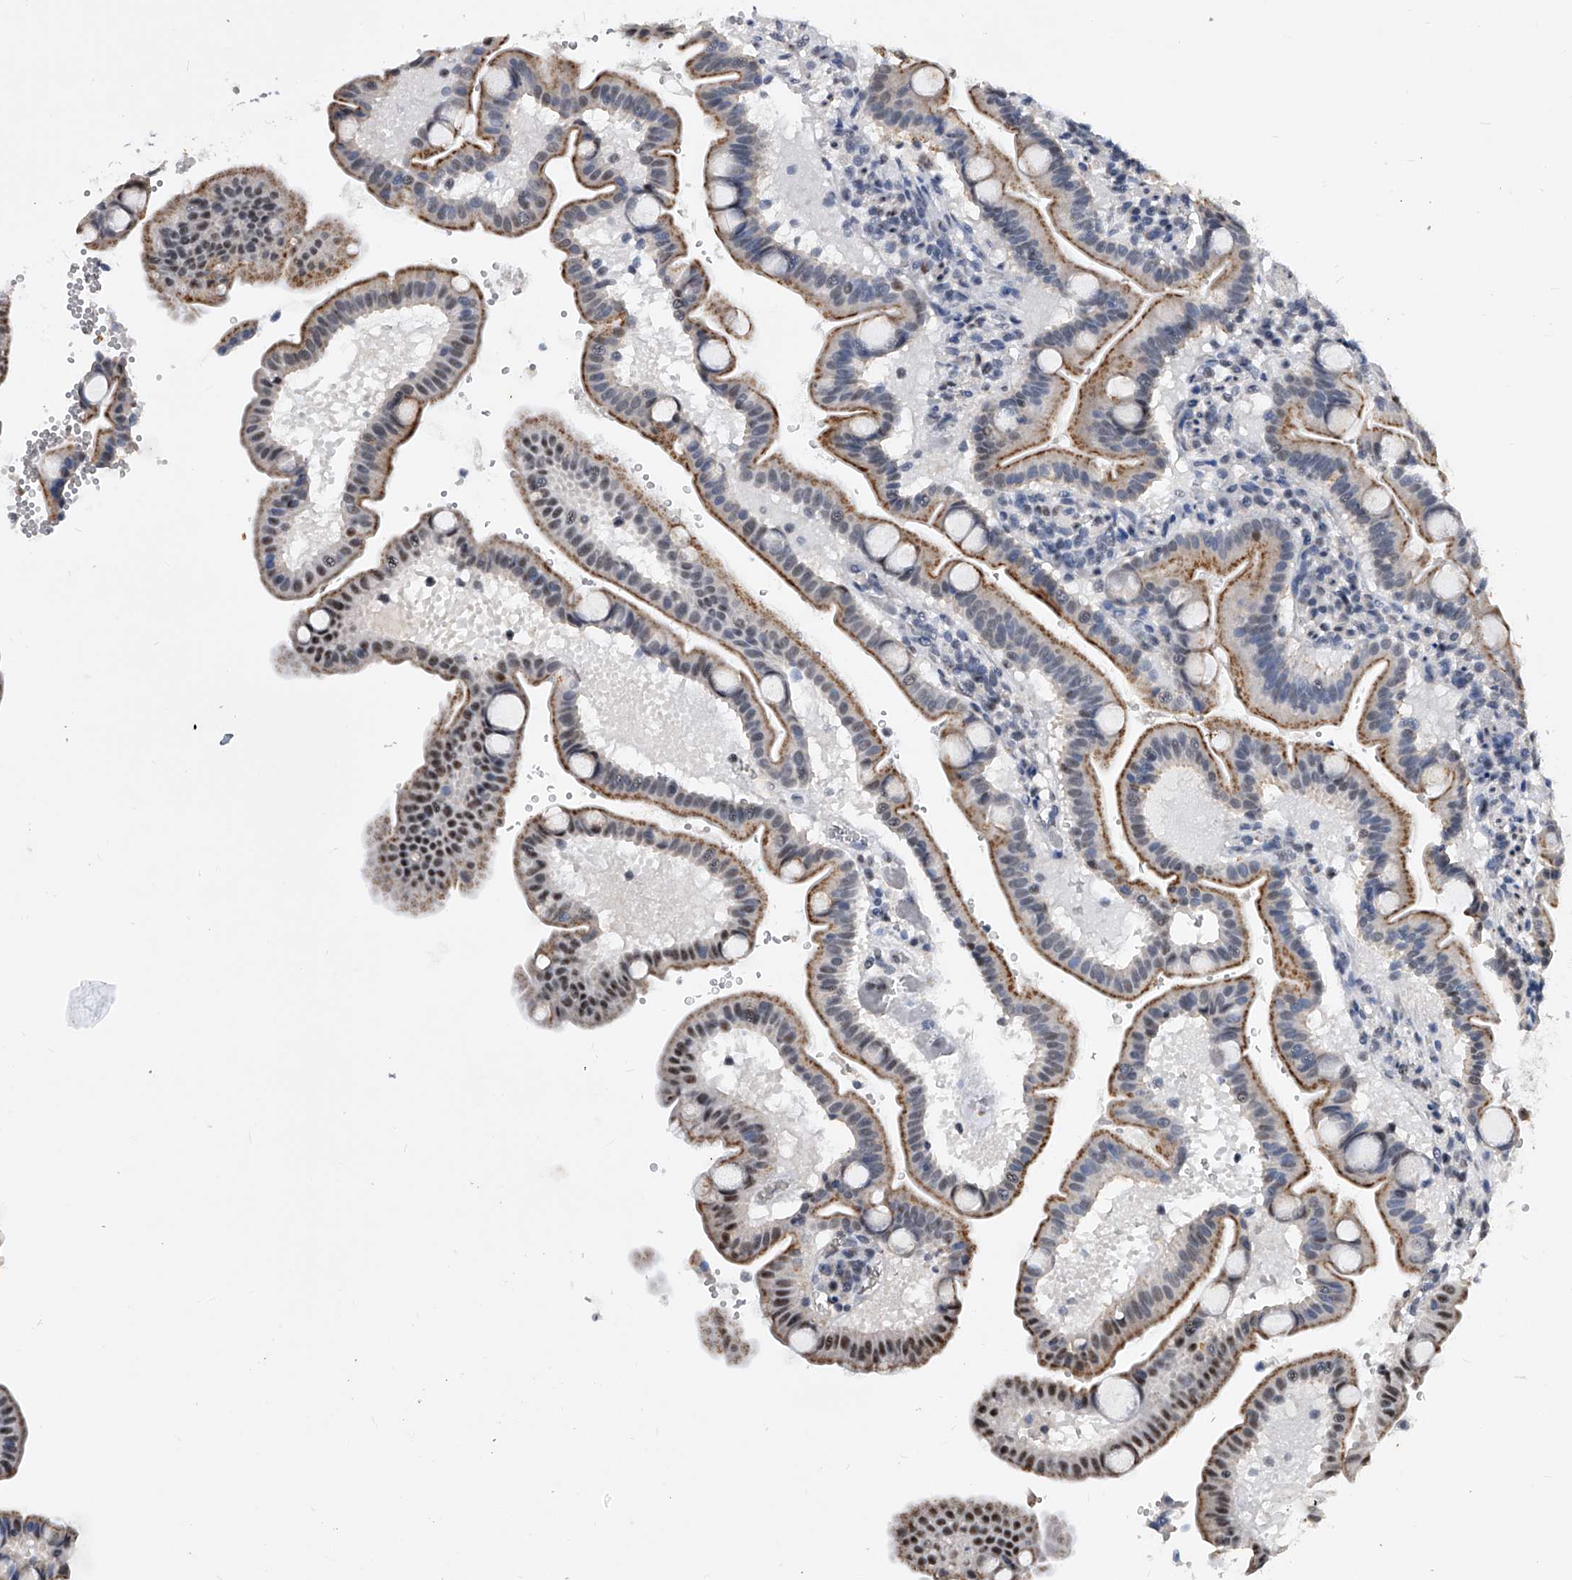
{"staining": {"intensity": "moderate", "quantity": "<25%", "location": "cytoplasmic/membranous,nuclear"}, "tissue": "duodenum", "cell_type": "Glandular cells", "image_type": "normal", "snomed": [{"axis": "morphology", "description": "Normal tissue, NOS"}, {"axis": "topography", "description": "Duodenum"}], "caption": "Protein analysis of benign duodenum demonstrates moderate cytoplasmic/membranous,nuclear expression in approximately <25% of glandular cells.", "gene": "ZNF529", "patient": {"sex": "male", "age": 54}}